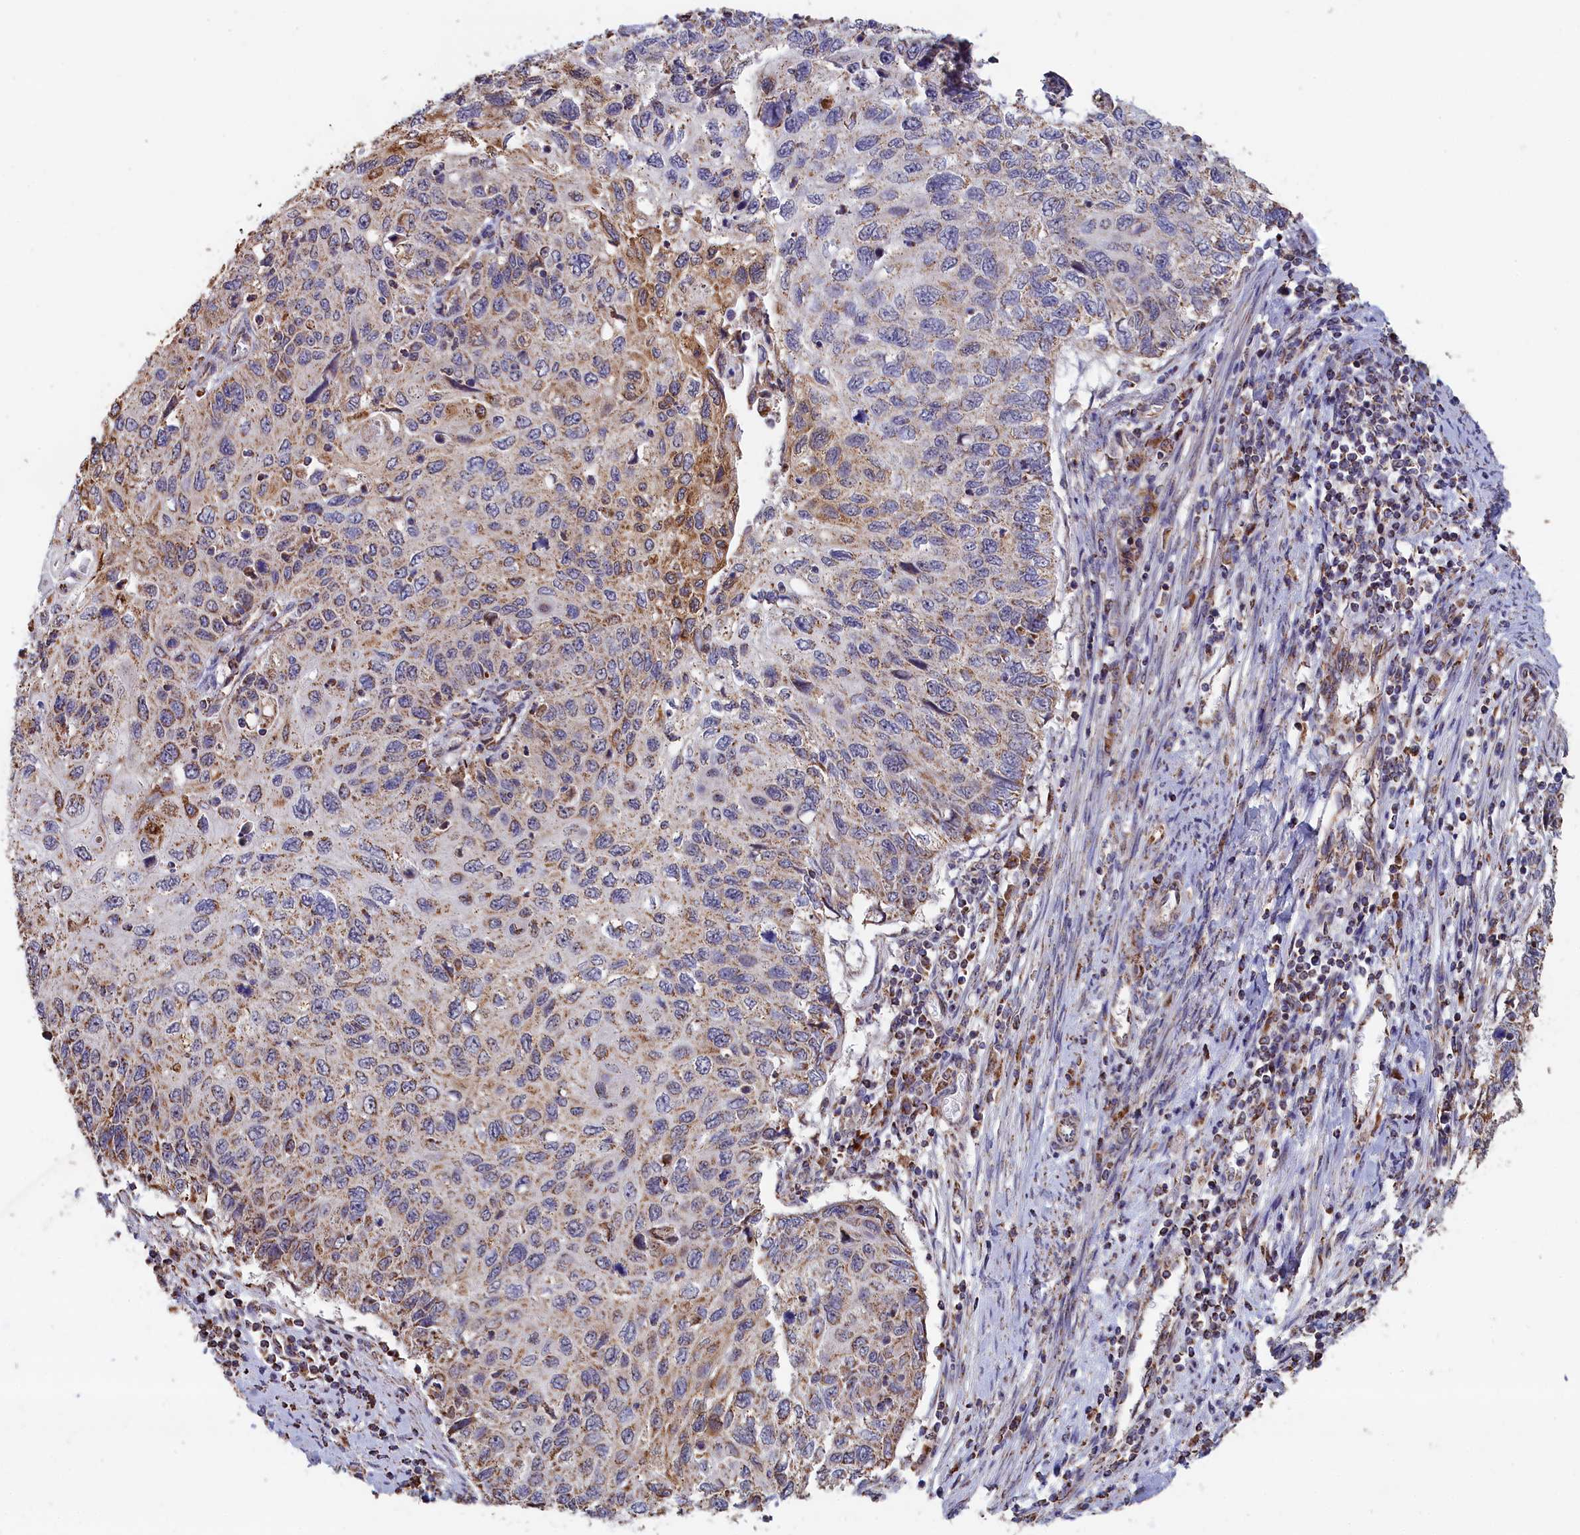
{"staining": {"intensity": "weak", "quantity": "25%-75%", "location": "cytoplasmic/membranous"}, "tissue": "cervical cancer", "cell_type": "Tumor cells", "image_type": "cancer", "snomed": [{"axis": "morphology", "description": "Squamous cell carcinoma, NOS"}, {"axis": "topography", "description": "Cervix"}], "caption": "Tumor cells reveal weak cytoplasmic/membranous expression in approximately 25%-75% of cells in squamous cell carcinoma (cervical).", "gene": "ZNF816", "patient": {"sex": "female", "age": 70}}